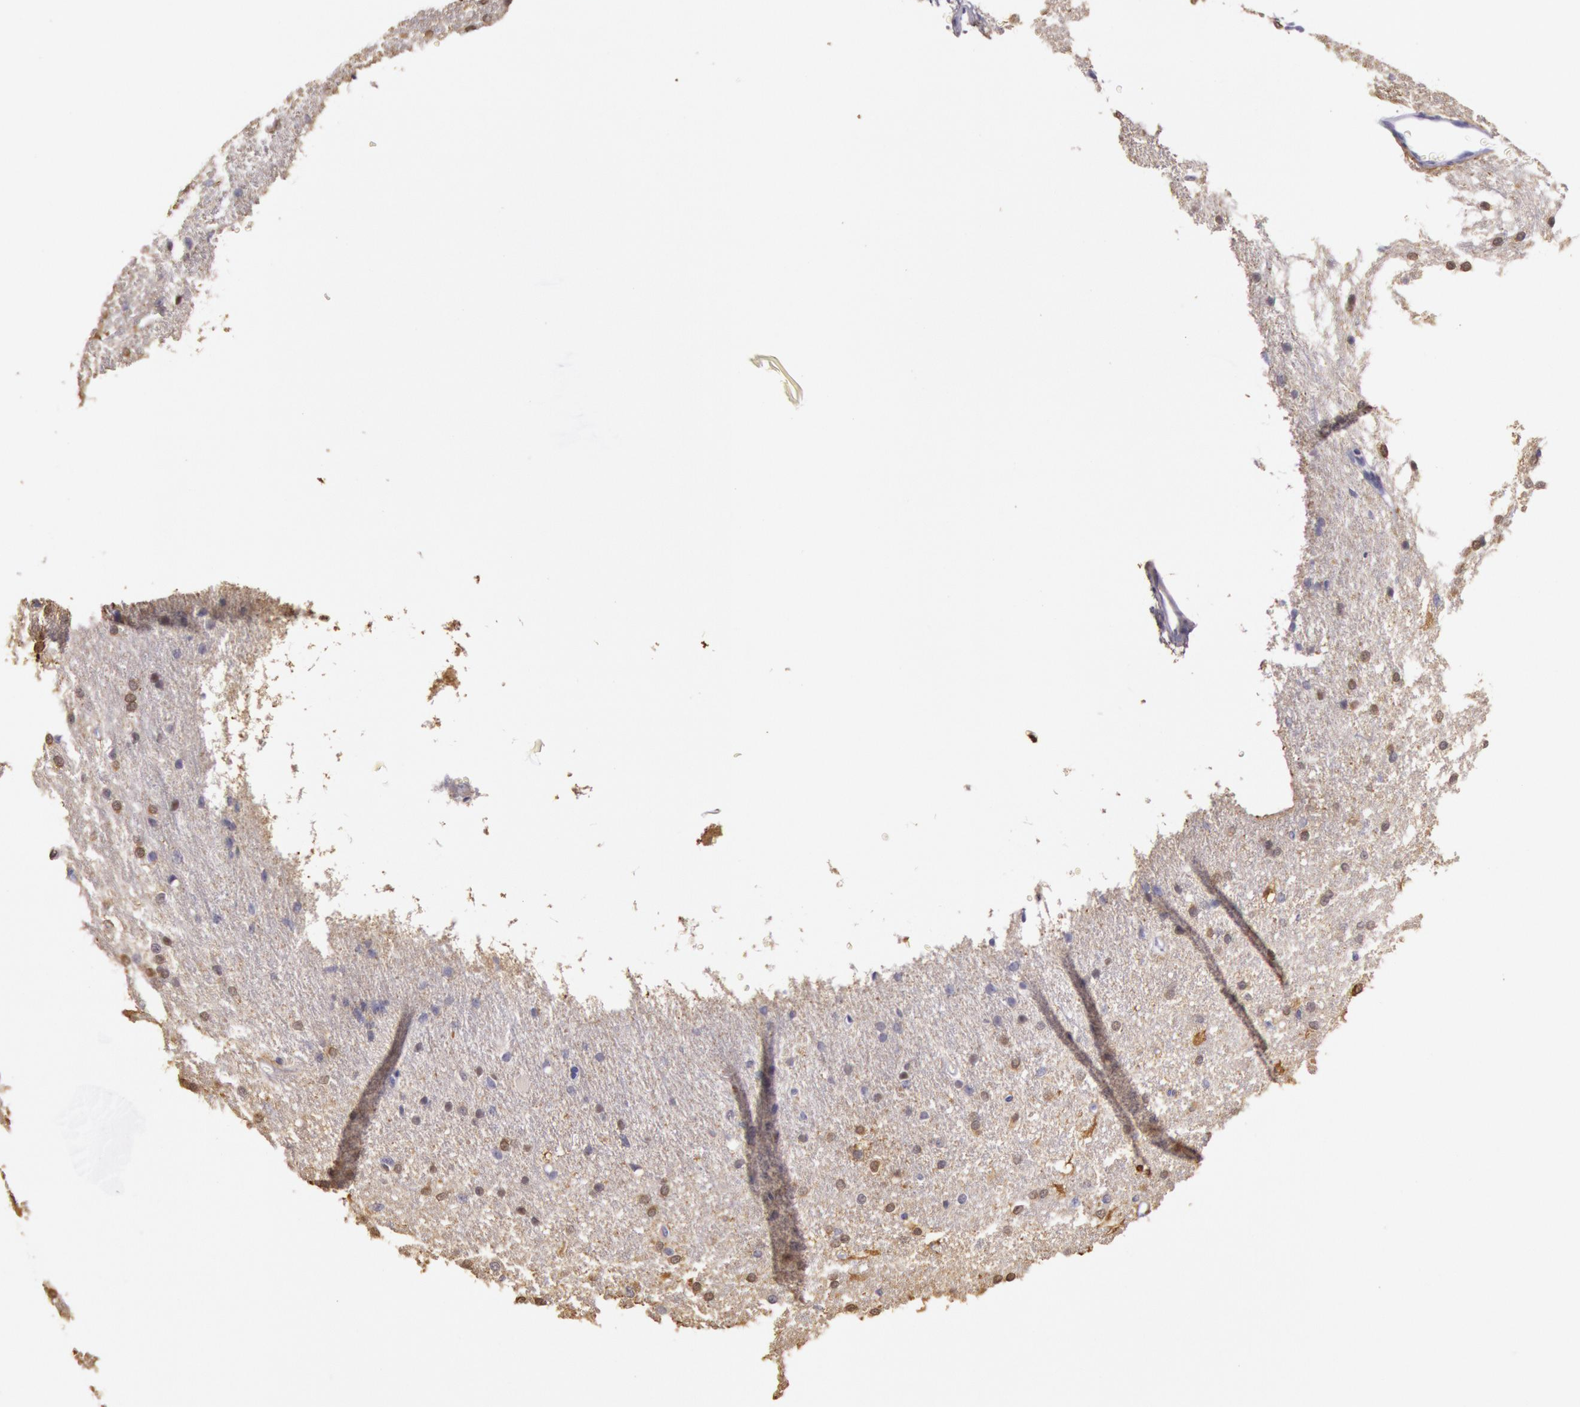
{"staining": {"intensity": "moderate", "quantity": ">75%", "location": "cytoplasmic/membranous"}, "tissue": "cerebral cortex", "cell_type": "Endothelial cells", "image_type": "normal", "snomed": [{"axis": "morphology", "description": "Normal tissue, NOS"}, {"axis": "morphology", "description": "Inflammation, NOS"}, {"axis": "topography", "description": "Cerebral cortex"}], "caption": "Cerebral cortex stained for a protein (brown) displays moderate cytoplasmic/membranous positive staining in approximately >75% of endothelial cells.", "gene": "CKB", "patient": {"sex": "male", "age": 6}}